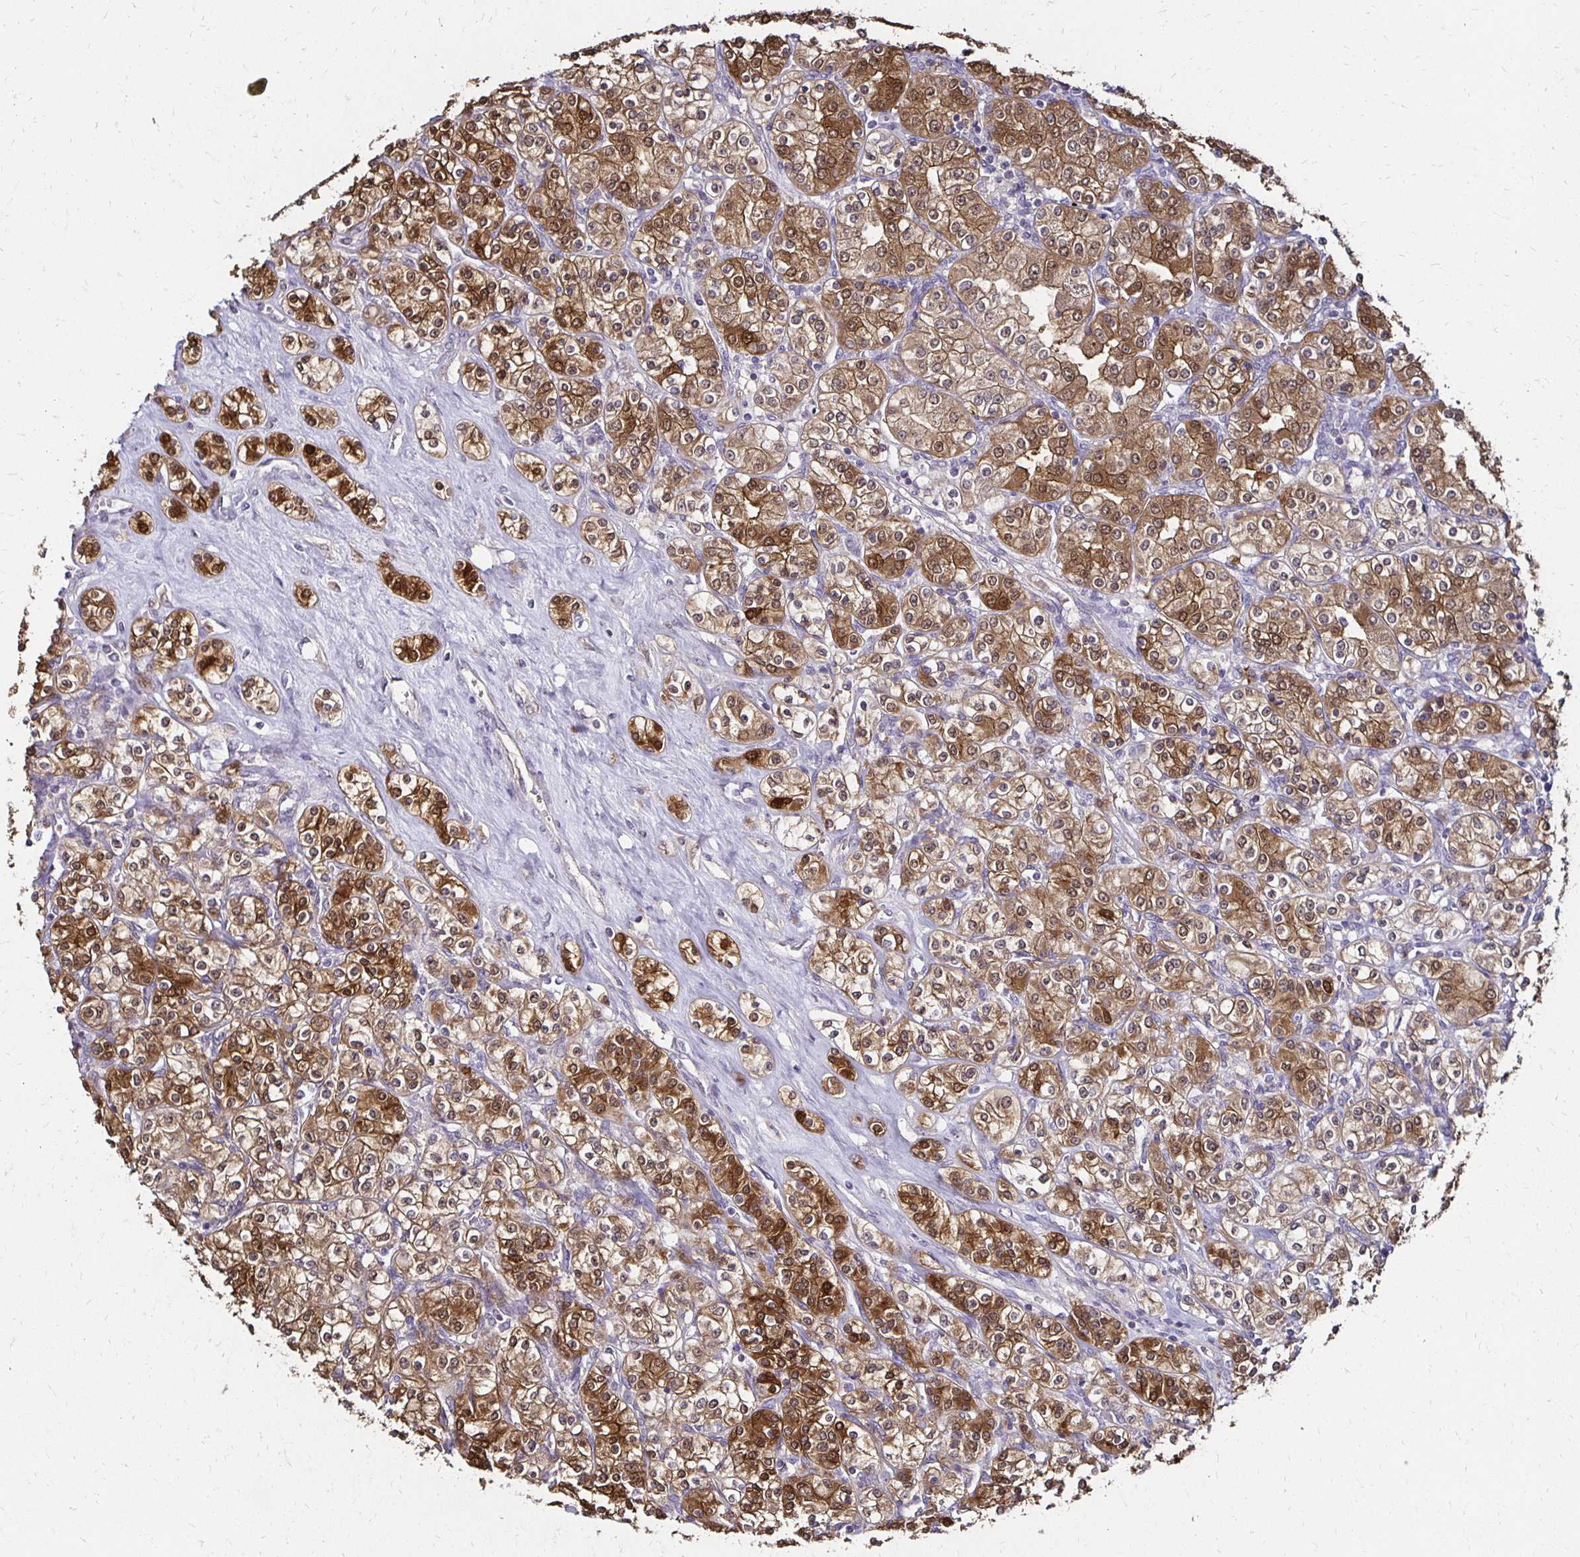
{"staining": {"intensity": "moderate", "quantity": ">75%", "location": "cytoplasmic/membranous,nuclear"}, "tissue": "renal cancer", "cell_type": "Tumor cells", "image_type": "cancer", "snomed": [{"axis": "morphology", "description": "Adenocarcinoma, NOS"}, {"axis": "topography", "description": "Kidney"}], "caption": "About >75% of tumor cells in human renal adenocarcinoma reveal moderate cytoplasmic/membranous and nuclear protein positivity as visualized by brown immunohistochemical staining.", "gene": "TXN", "patient": {"sex": "male", "age": 77}}